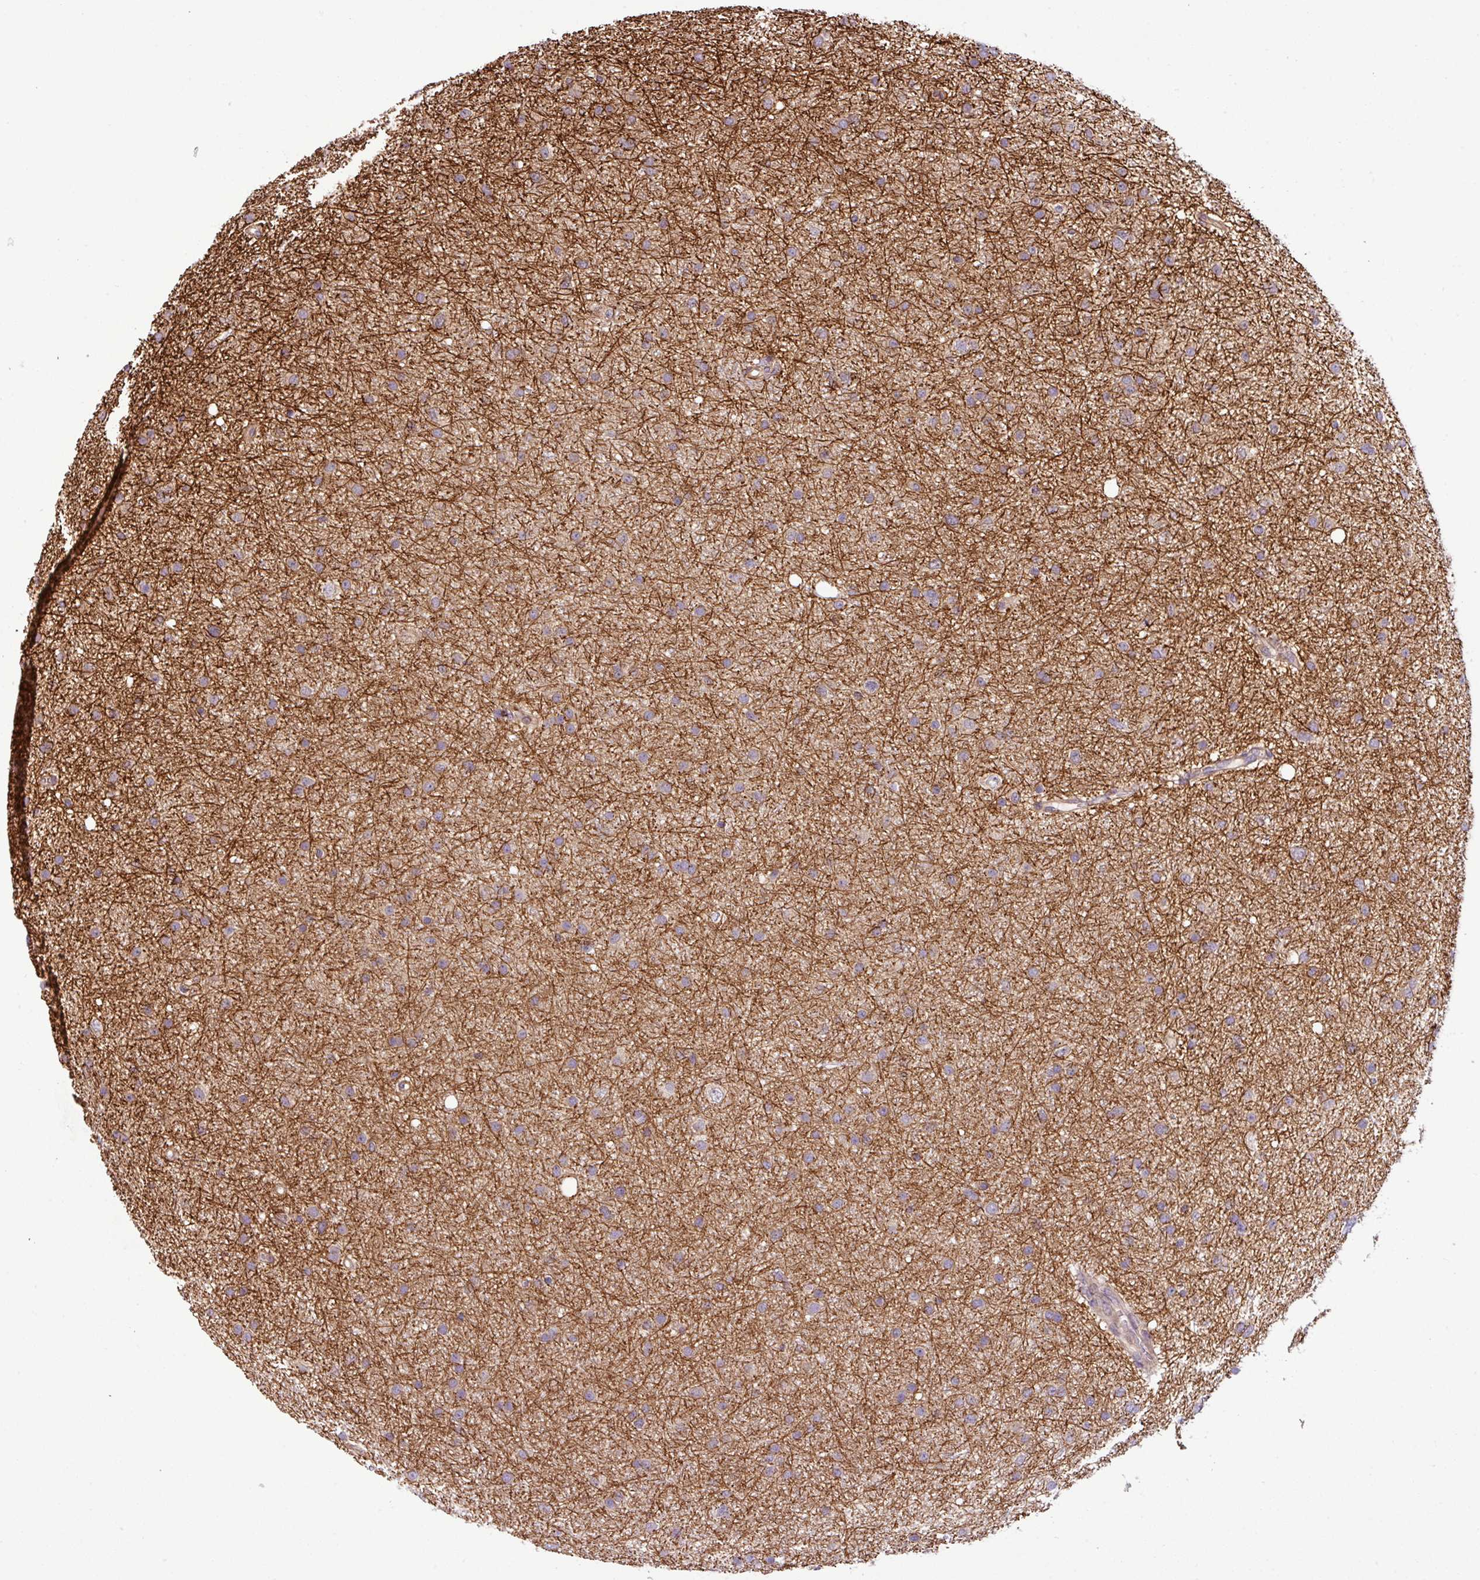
{"staining": {"intensity": "weak", "quantity": "<25%", "location": "cytoplasmic/membranous"}, "tissue": "glioma", "cell_type": "Tumor cells", "image_type": "cancer", "snomed": [{"axis": "morphology", "description": "Glioma, malignant, Low grade"}, {"axis": "topography", "description": "Cerebral cortex"}], "caption": "The micrograph reveals no staining of tumor cells in malignant glioma (low-grade).", "gene": "DLGAP4", "patient": {"sex": "female", "age": 39}}